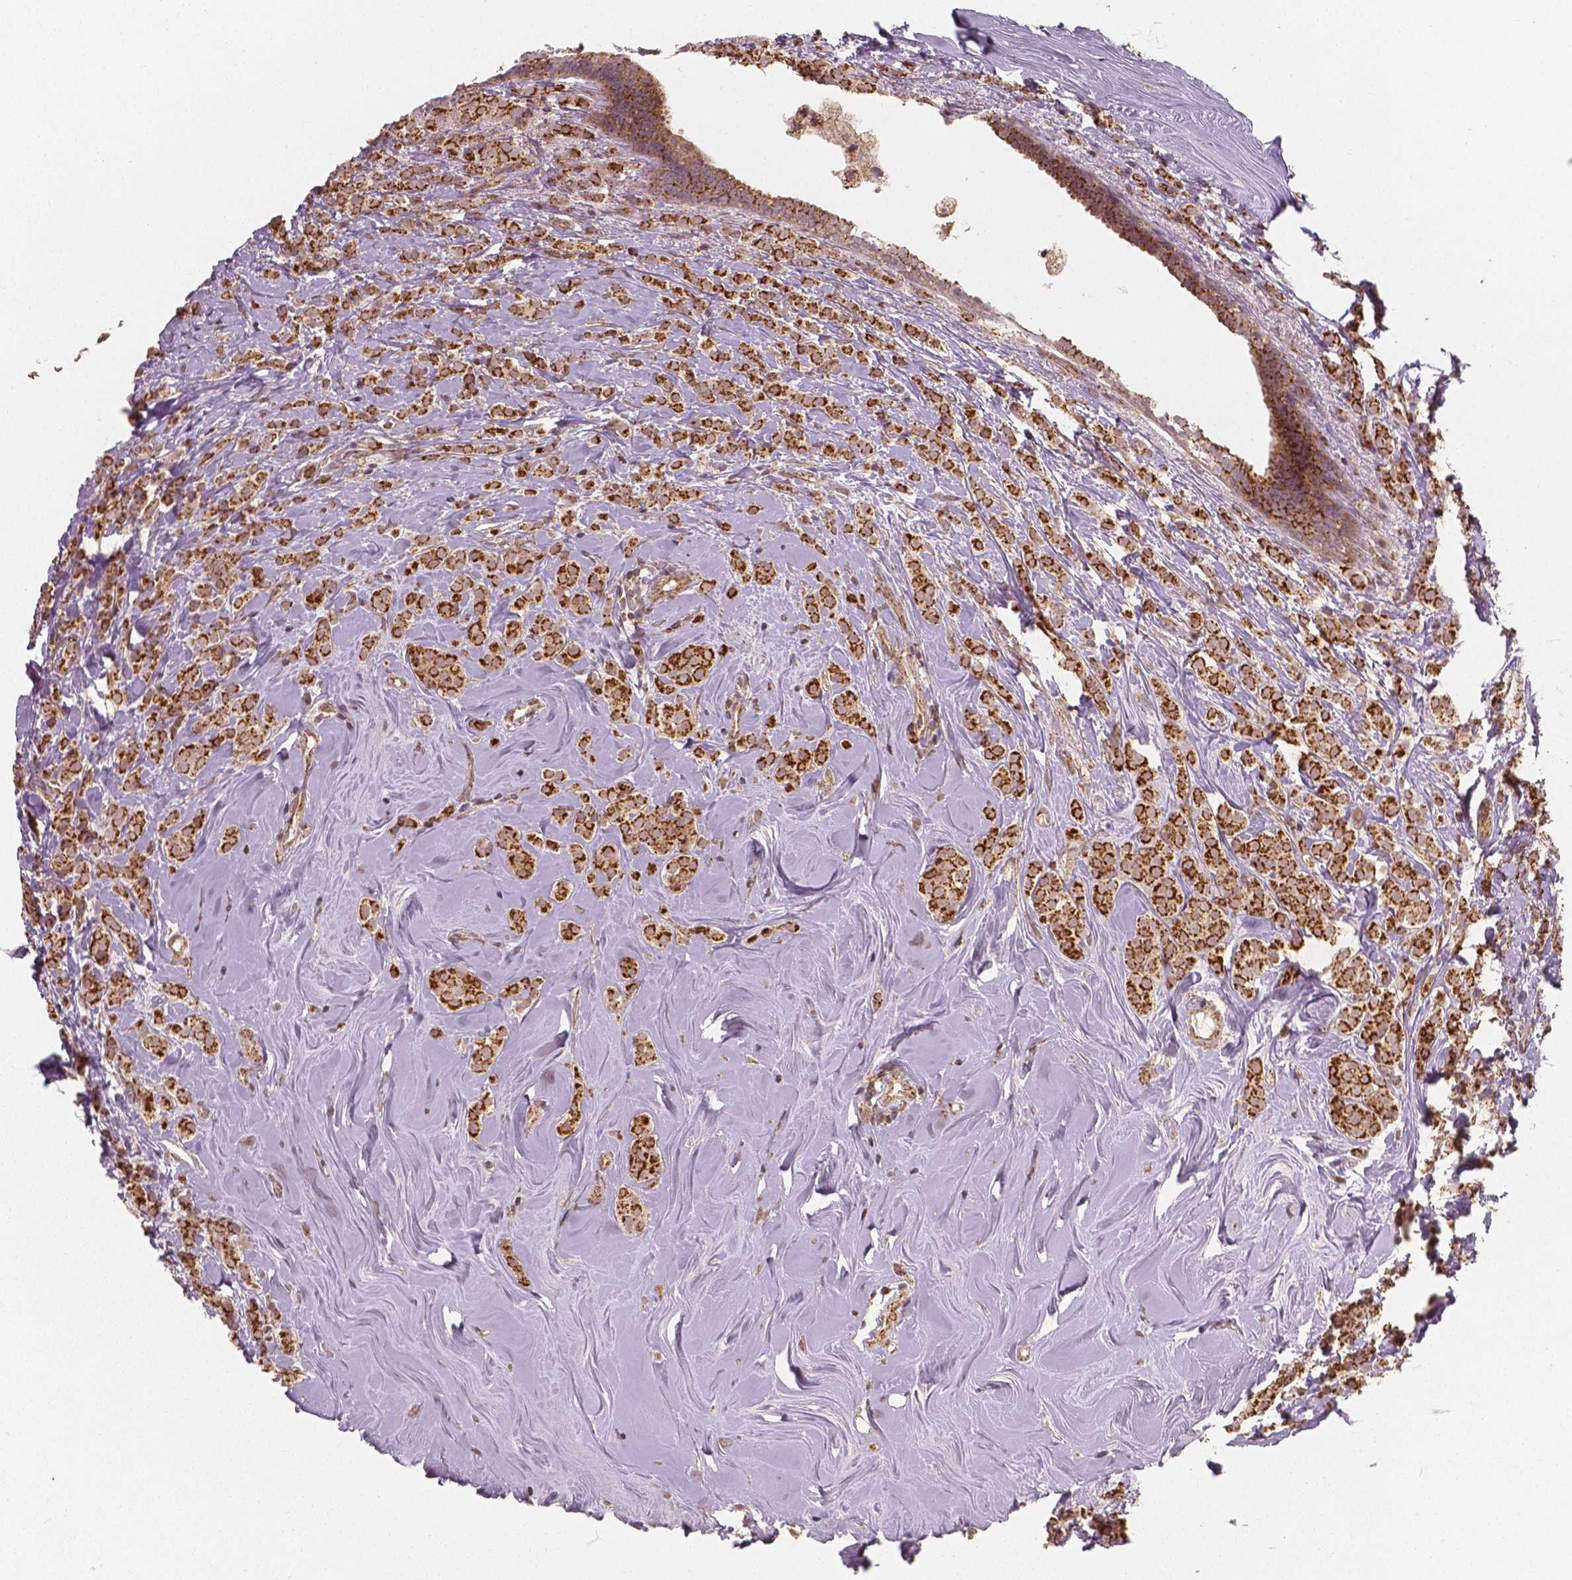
{"staining": {"intensity": "strong", "quantity": ">75%", "location": "cytoplasmic/membranous"}, "tissue": "breast cancer", "cell_type": "Tumor cells", "image_type": "cancer", "snomed": [{"axis": "morphology", "description": "Lobular carcinoma"}, {"axis": "topography", "description": "Breast"}], "caption": "Protein analysis of breast cancer (lobular carcinoma) tissue shows strong cytoplasmic/membranous staining in about >75% of tumor cells. (brown staining indicates protein expression, while blue staining denotes nuclei).", "gene": "PGAM5", "patient": {"sex": "female", "age": 49}}